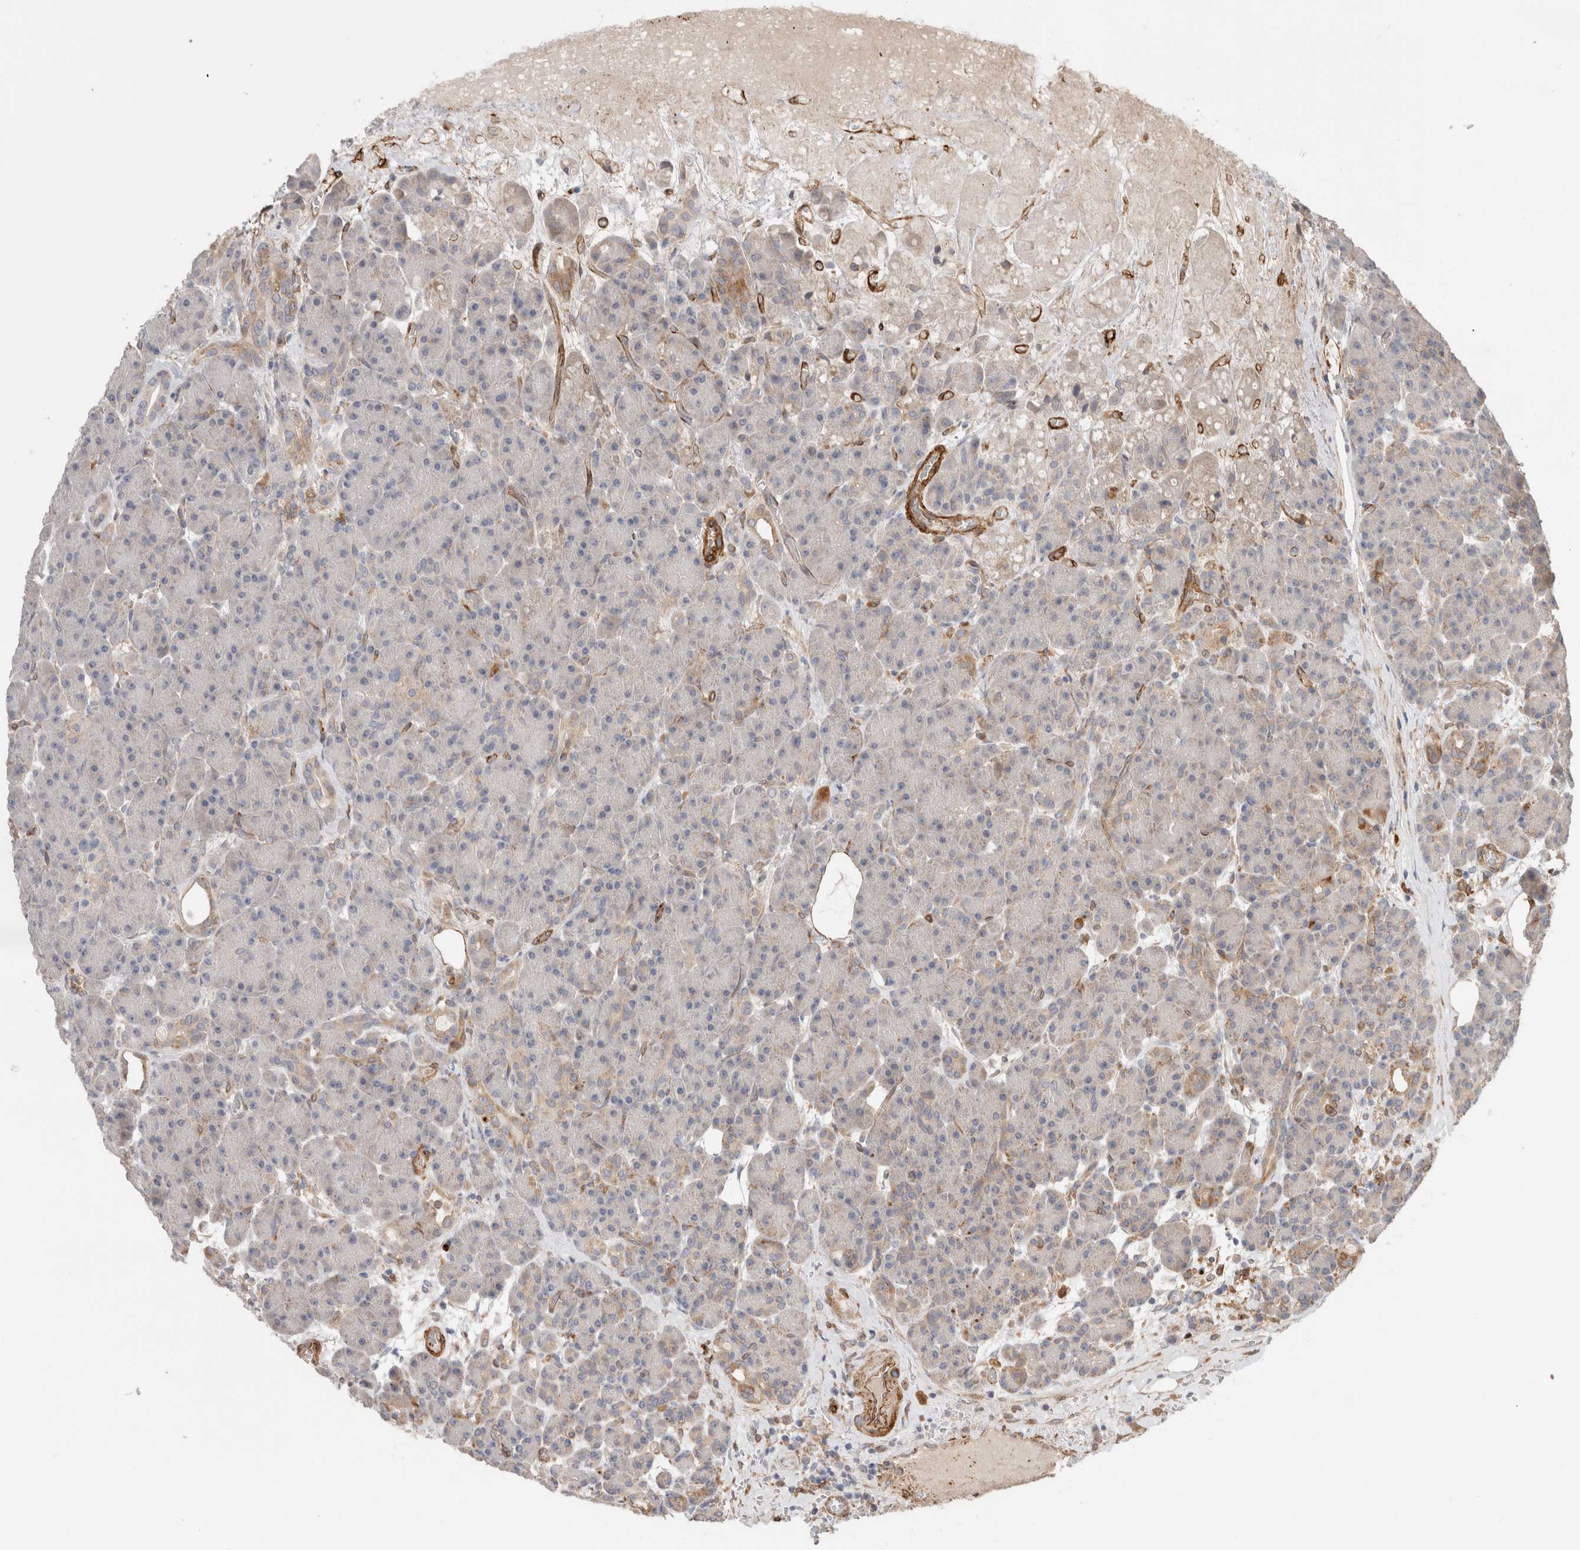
{"staining": {"intensity": "negative", "quantity": "none", "location": "none"}, "tissue": "pancreas", "cell_type": "Exocrine glandular cells", "image_type": "normal", "snomed": [{"axis": "morphology", "description": "Normal tissue, NOS"}, {"axis": "topography", "description": "Pancreas"}], "caption": "DAB immunohistochemical staining of benign human pancreas displays no significant positivity in exocrine glandular cells.", "gene": "RAB32", "patient": {"sex": "male", "age": 63}}